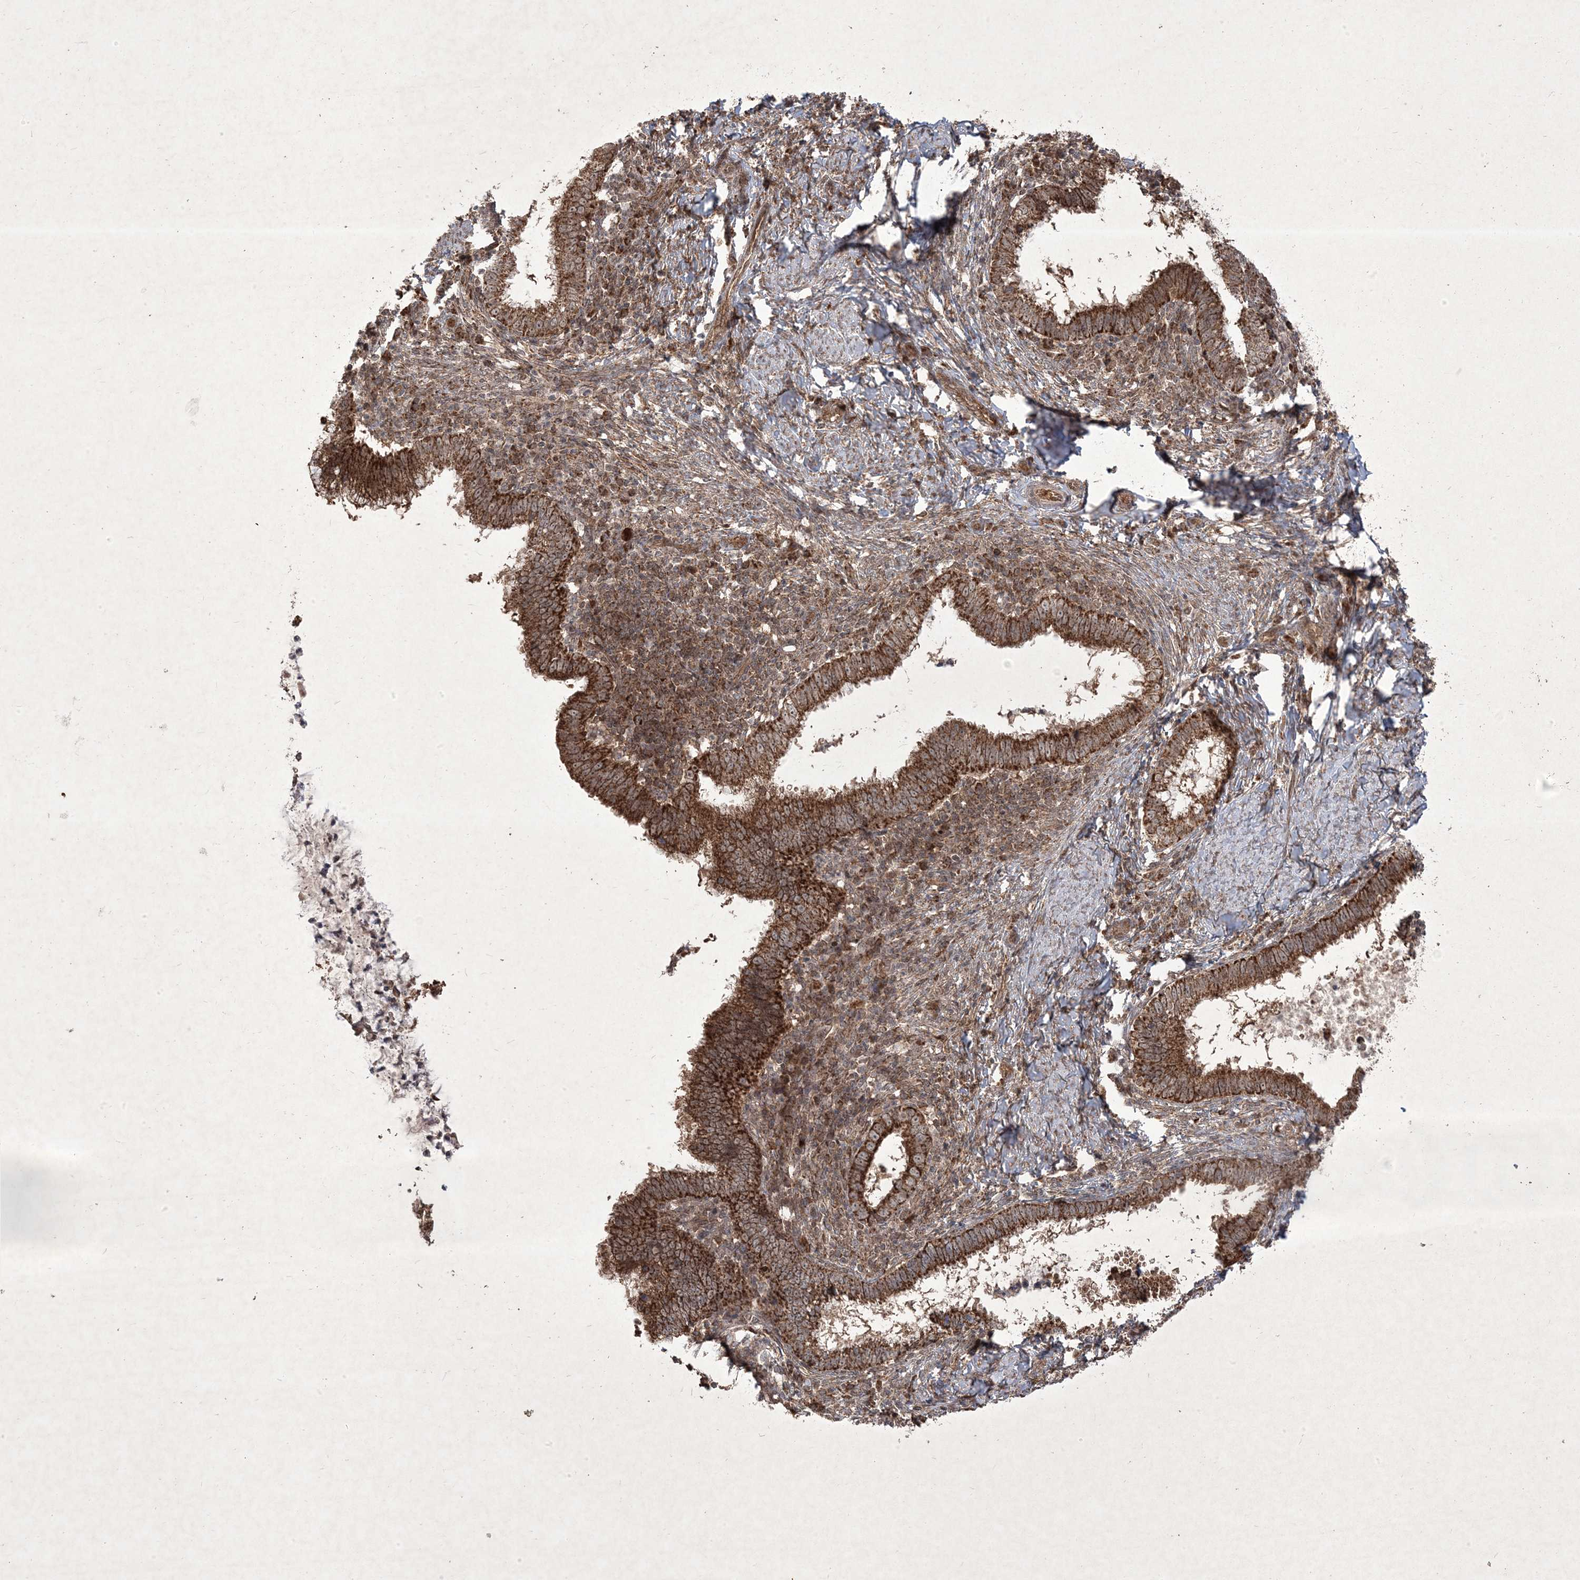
{"staining": {"intensity": "moderate", "quantity": ">75%", "location": "cytoplasmic/membranous,nuclear"}, "tissue": "cervical cancer", "cell_type": "Tumor cells", "image_type": "cancer", "snomed": [{"axis": "morphology", "description": "Adenocarcinoma, NOS"}, {"axis": "topography", "description": "Cervix"}], "caption": "A high-resolution image shows immunohistochemistry (IHC) staining of cervical adenocarcinoma, which exhibits moderate cytoplasmic/membranous and nuclear expression in approximately >75% of tumor cells.", "gene": "PLEKHM2", "patient": {"sex": "female", "age": 36}}